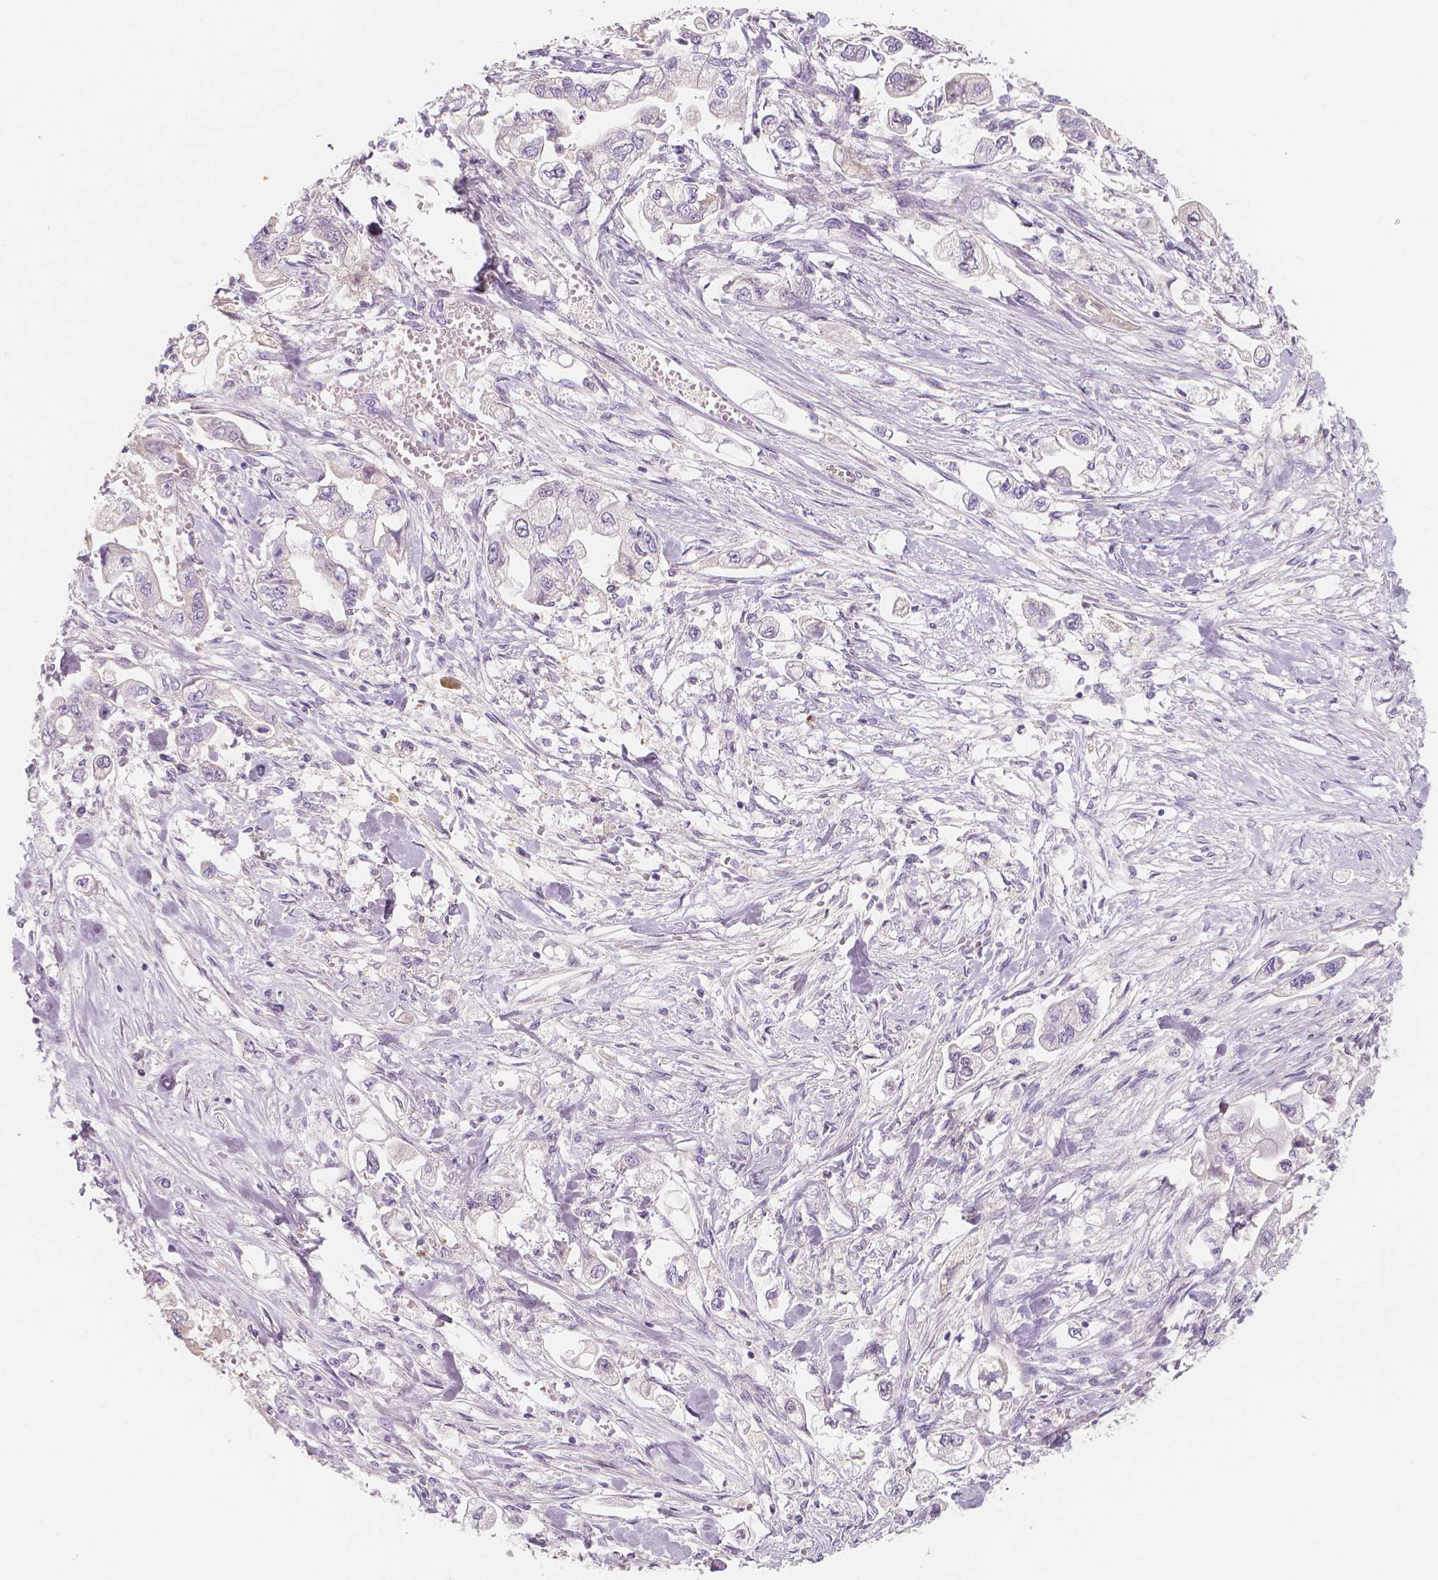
{"staining": {"intensity": "negative", "quantity": "none", "location": "none"}, "tissue": "stomach cancer", "cell_type": "Tumor cells", "image_type": "cancer", "snomed": [{"axis": "morphology", "description": "Adenocarcinoma, NOS"}, {"axis": "topography", "description": "Stomach"}], "caption": "Immunohistochemistry (IHC) of stomach cancer (adenocarcinoma) reveals no staining in tumor cells.", "gene": "APOA4", "patient": {"sex": "male", "age": 62}}